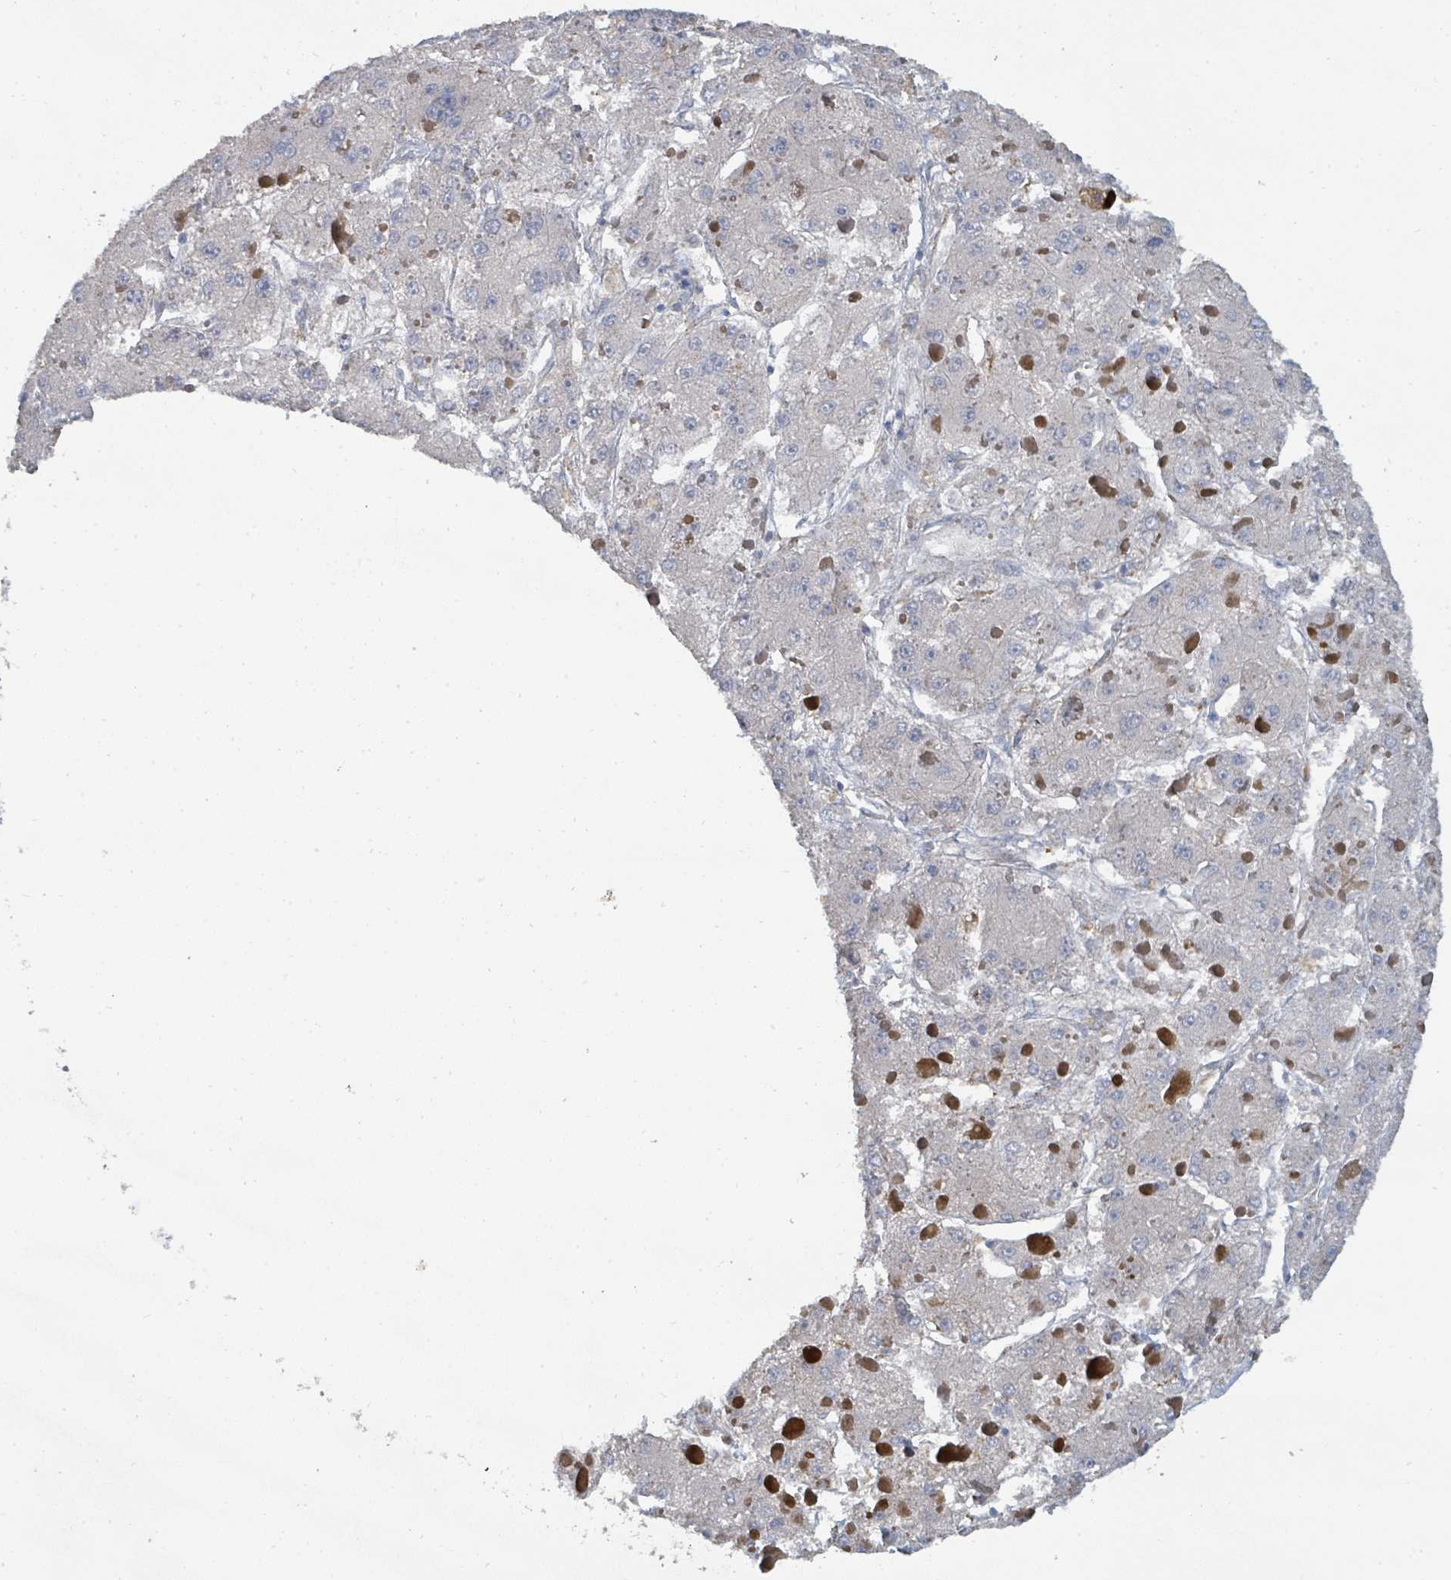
{"staining": {"intensity": "negative", "quantity": "none", "location": "none"}, "tissue": "liver cancer", "cell_type": "Tumor cells", "image_type": "cancer", "snomed": [{"axis": "morphology", "description": "Carcinoma, Hepatocellular, NOS"}, {"axis": "topography", "description": "Liver"}], "caption": "Tumor cells show no significant protein expression in liver hepatocellular carcinoma.", "gene": "IFIT1", "patient": {"sex": "female", "age": 73}}